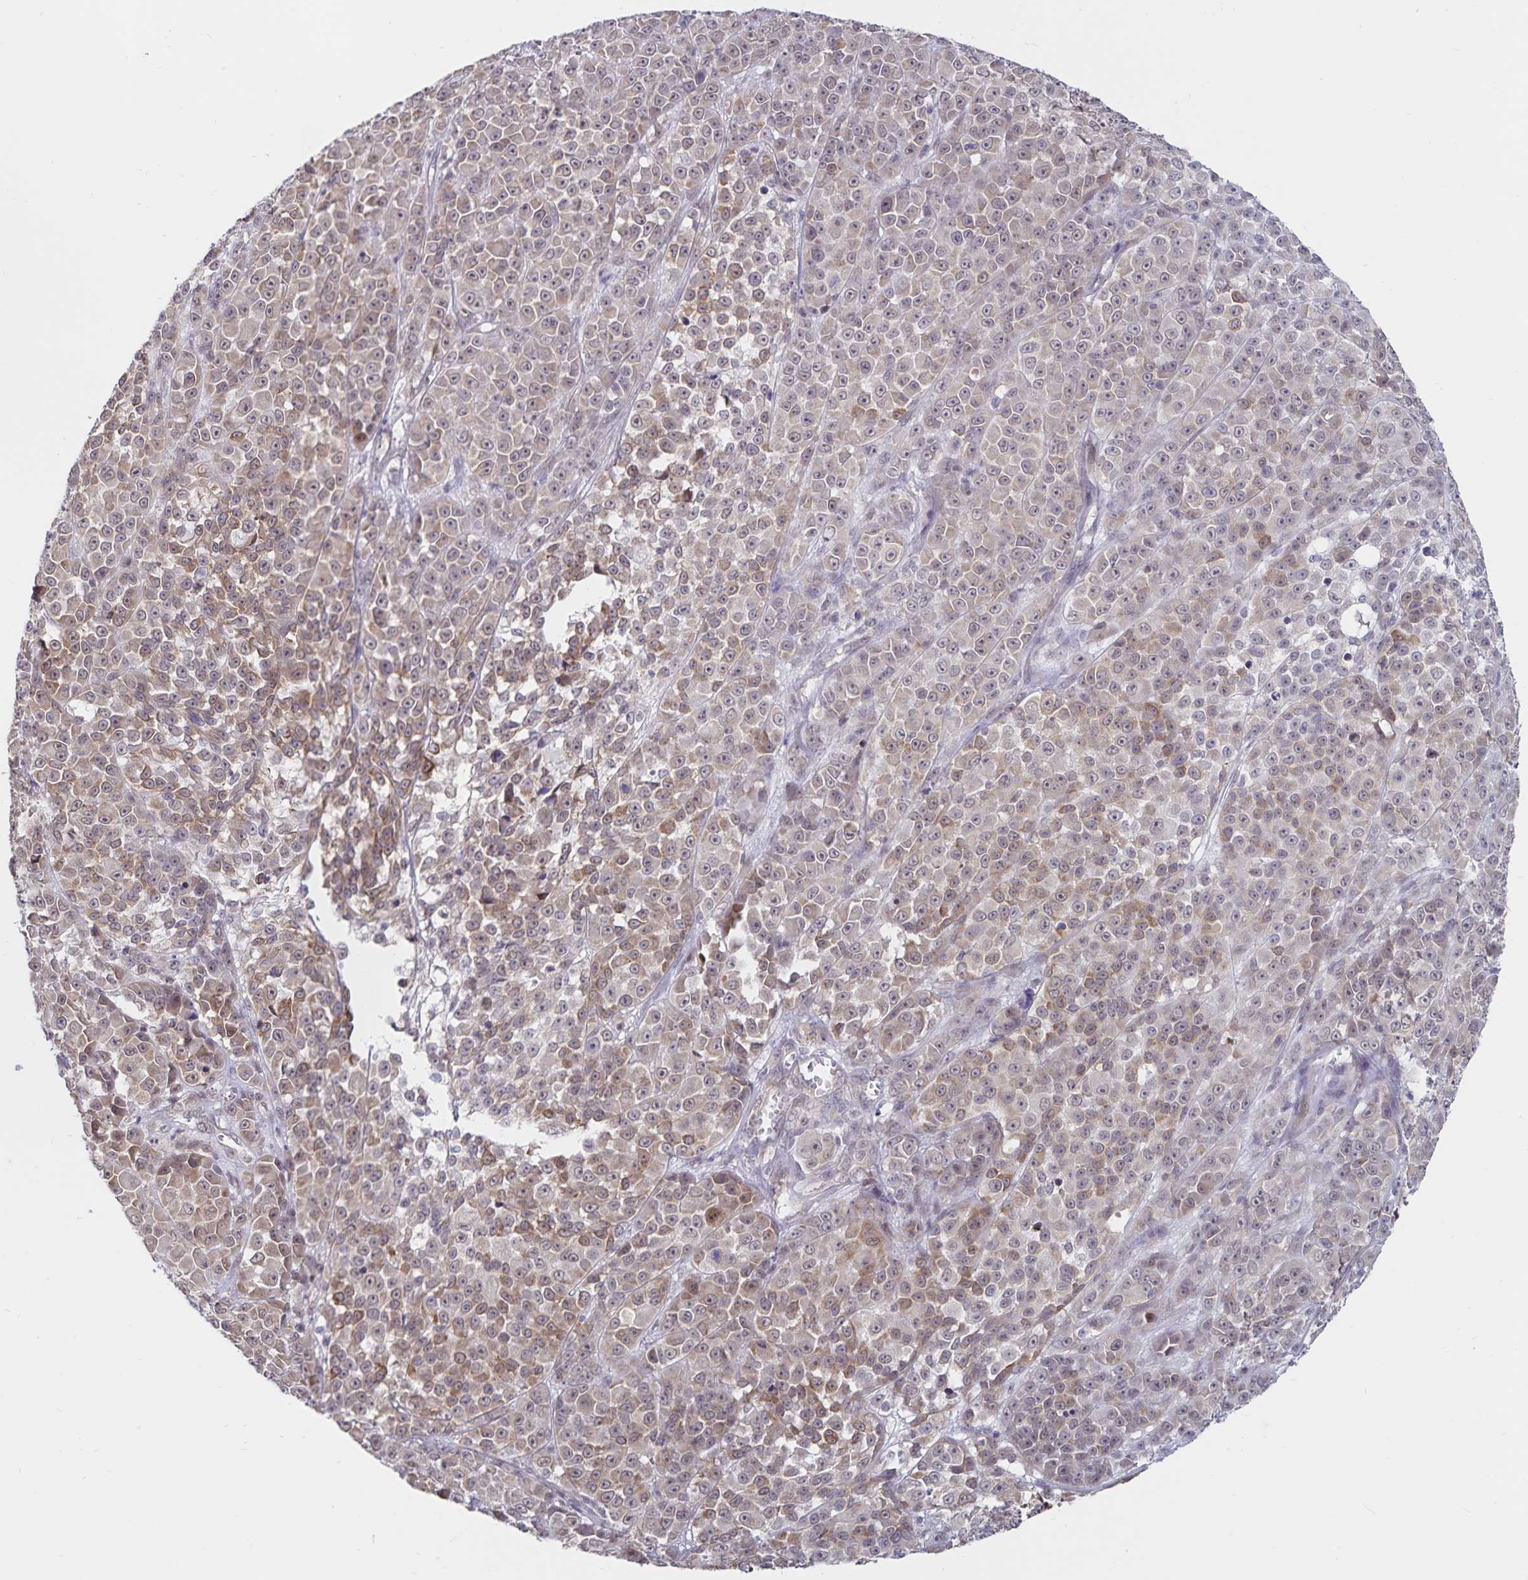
{"staining": {"intensity": "weak", "quantity": "25%-75%", "location": "cytoplasmic/membranous"}, "tissue": "melanoma", "cell_type": "Tumor cells", "image_type": "cancer", "snomed": [{"axis": "morphology", "description": "Malignant melanoma, NOS"}, {"axis": "topography", "description": "Skin"}, {"axis": "topography", "description": "Skin of back"}], "caption": "Protein expression analysis of human malignant melanoma reveals weak cytoplasmic/membranous expression in about 25%-75% of tumor cells.", "gene": "ATP2A2", "patient": {"sex": "male", "age": 91}}